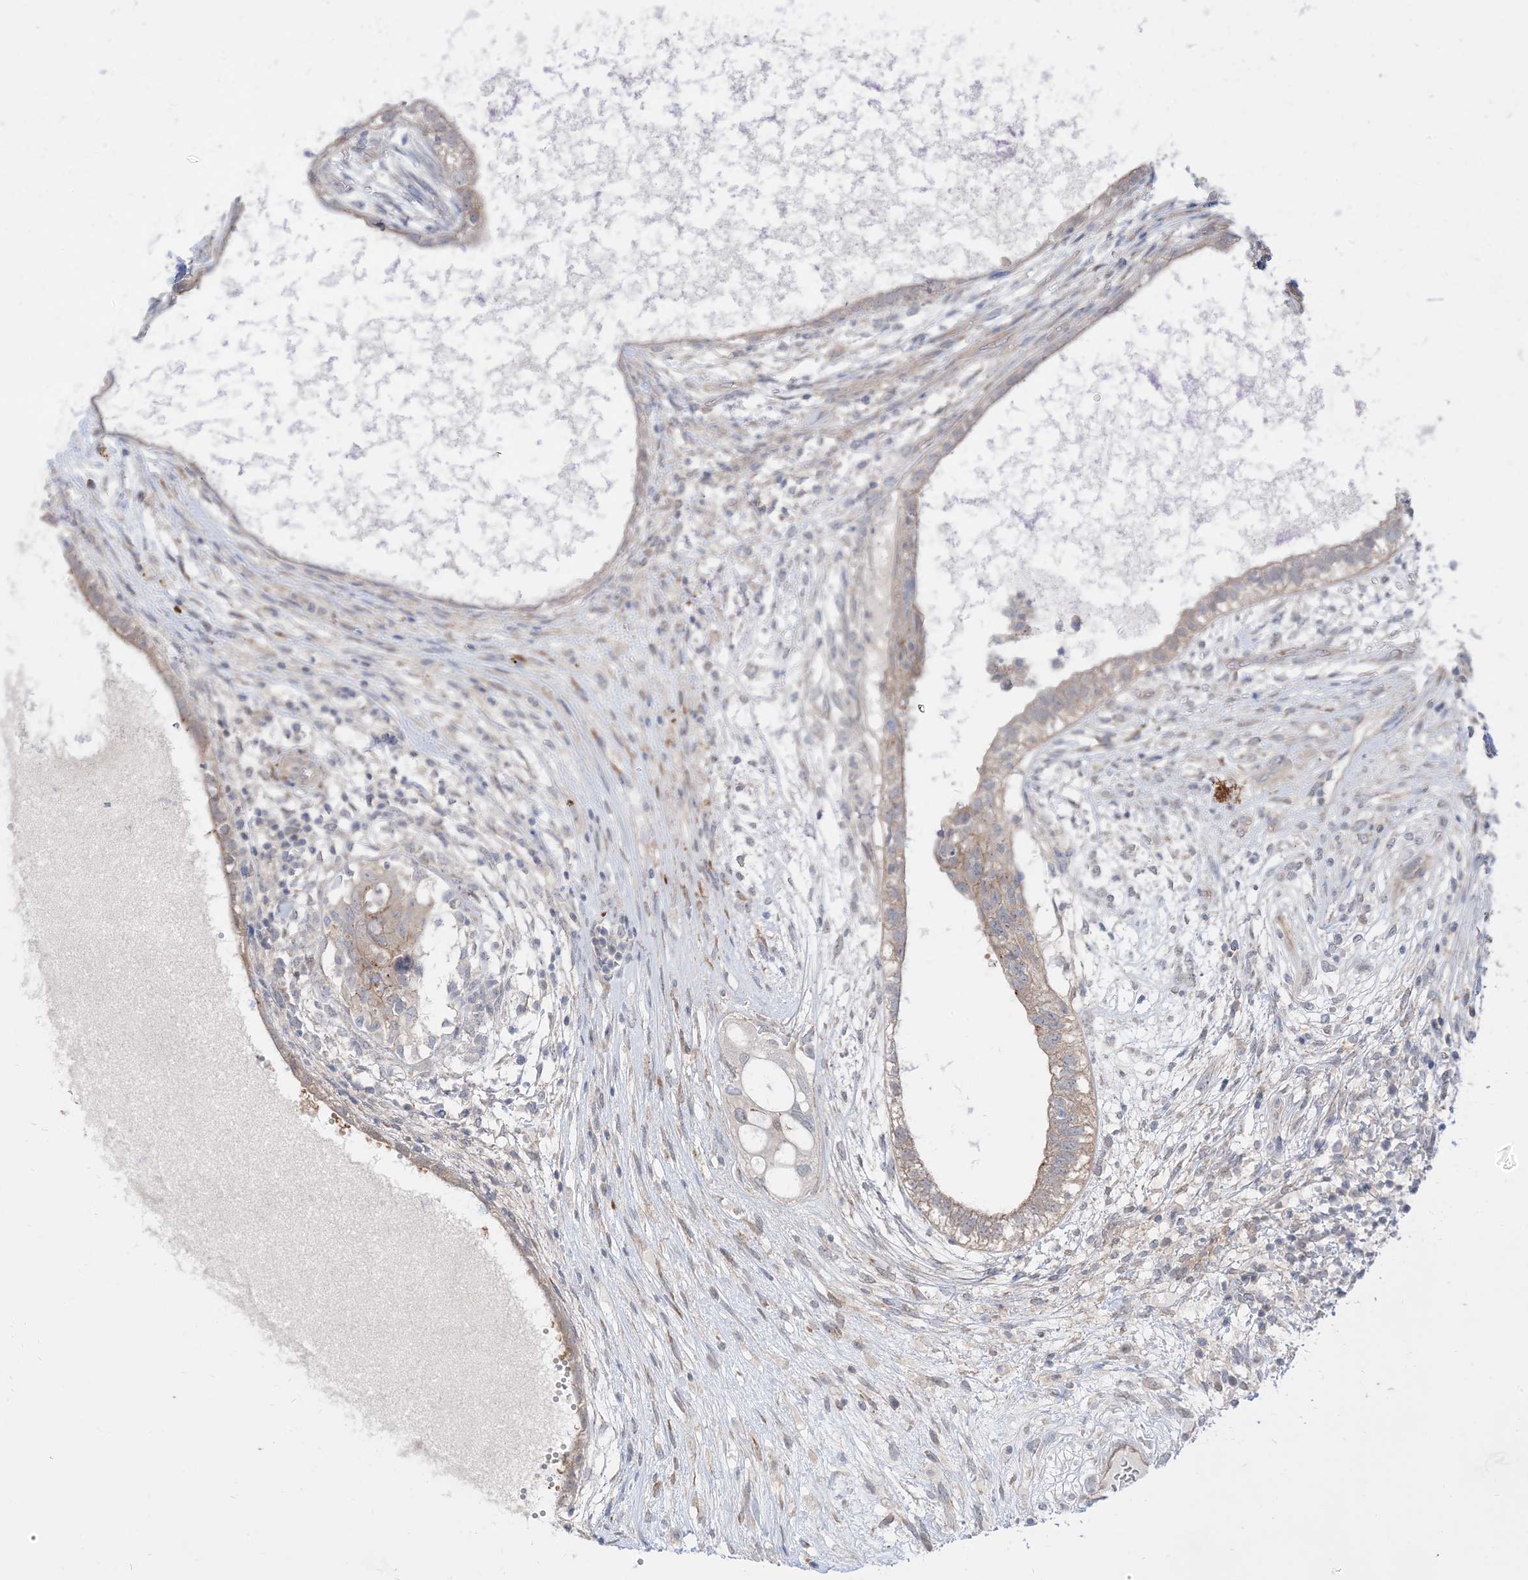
{"staining": {"intensity": "weak", "quantity": "<25%", "location": "cytoplasmic/membranous"}, "tissue": "testis cancer", "cell_type": "Tumor cells", "image_type": "cancer", "snomed": [{"axis": "morphology", "description": "Carcinoma, Embryonal, NOS"}, {"axis": "topography", "description": "Testis"}], "caption": "Immunohistochemistry (IHC) of embryonal carcinoma (testis) demonstrates no positivity in tumor cells.", "gene": "RIN1", "patient": {"sex": "male", "age": 26}}